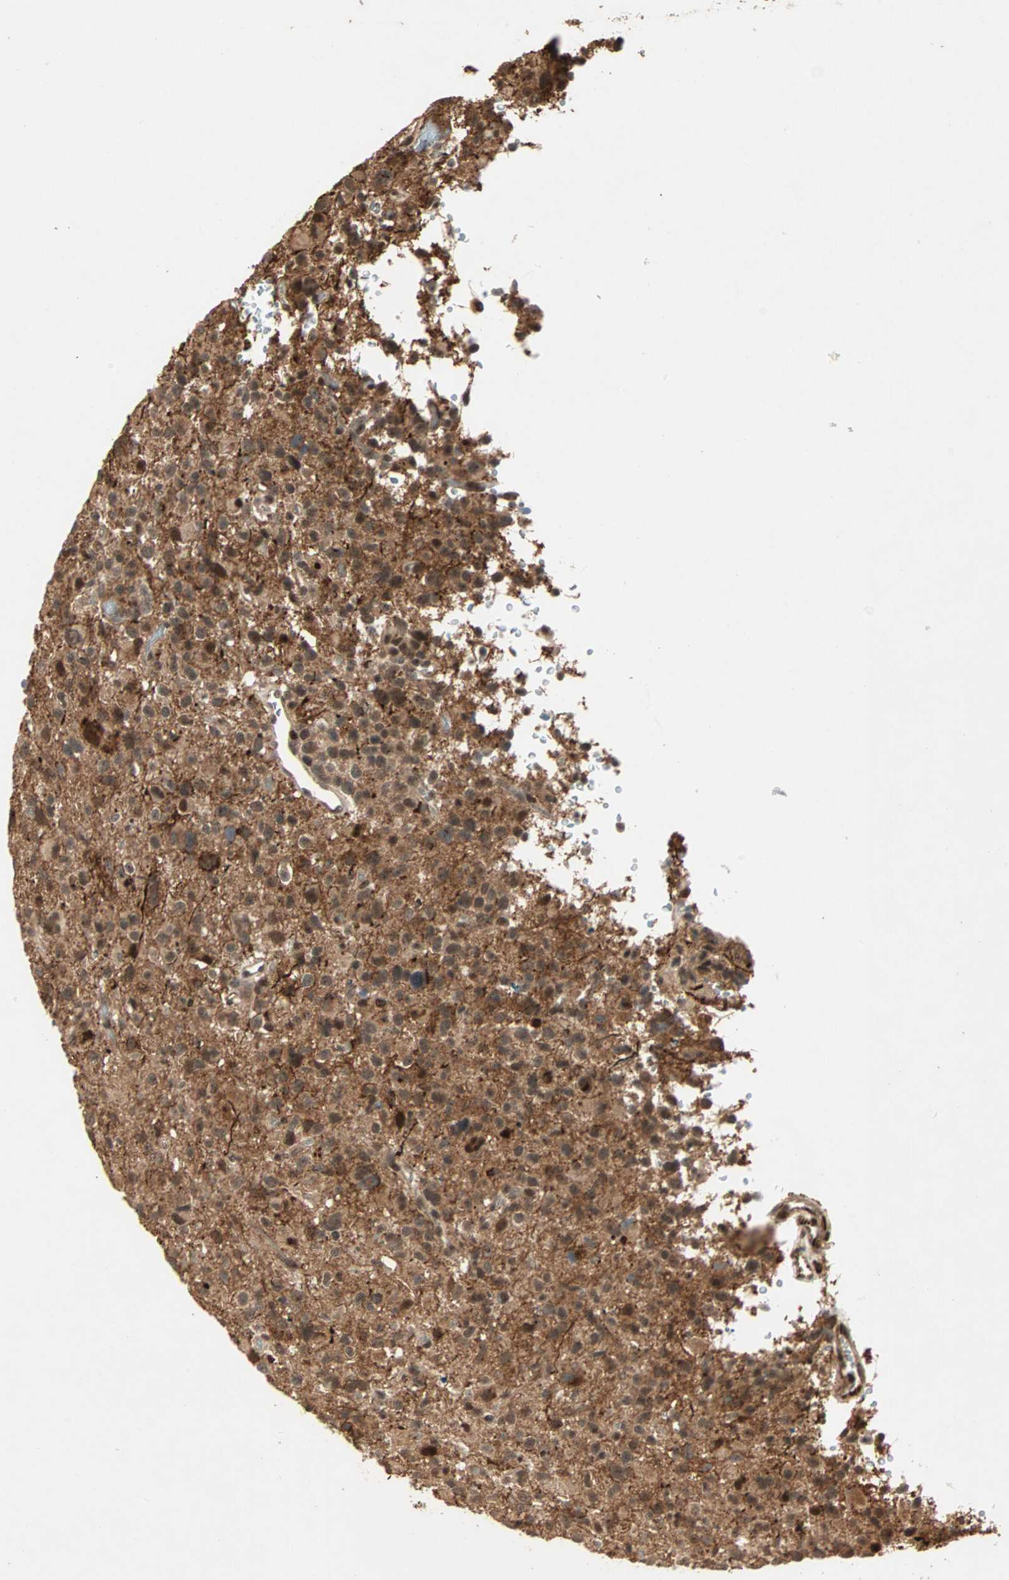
{"staining": {"intensity": "strong", "quantity": ">75%", "location": "cytoplasmic/membranous,nuclear"}, "tissue": "glioma", "cell_type": "Tumor cells", "image_type": "cancer", "snomed": [{"axis": "morphology", "description": "Glioma, malignant, High grade"}, {"axis": "topography", "description": "Brain"}], "caption": "Protein staining of malignant glioma (high-grade) tissue shows strong cytoplasmic/membranous and nuclear positivity in approximately >75% of tumor cells.", "gene": "ZBED9", "patient": {"sex": "male", "age": 48}}